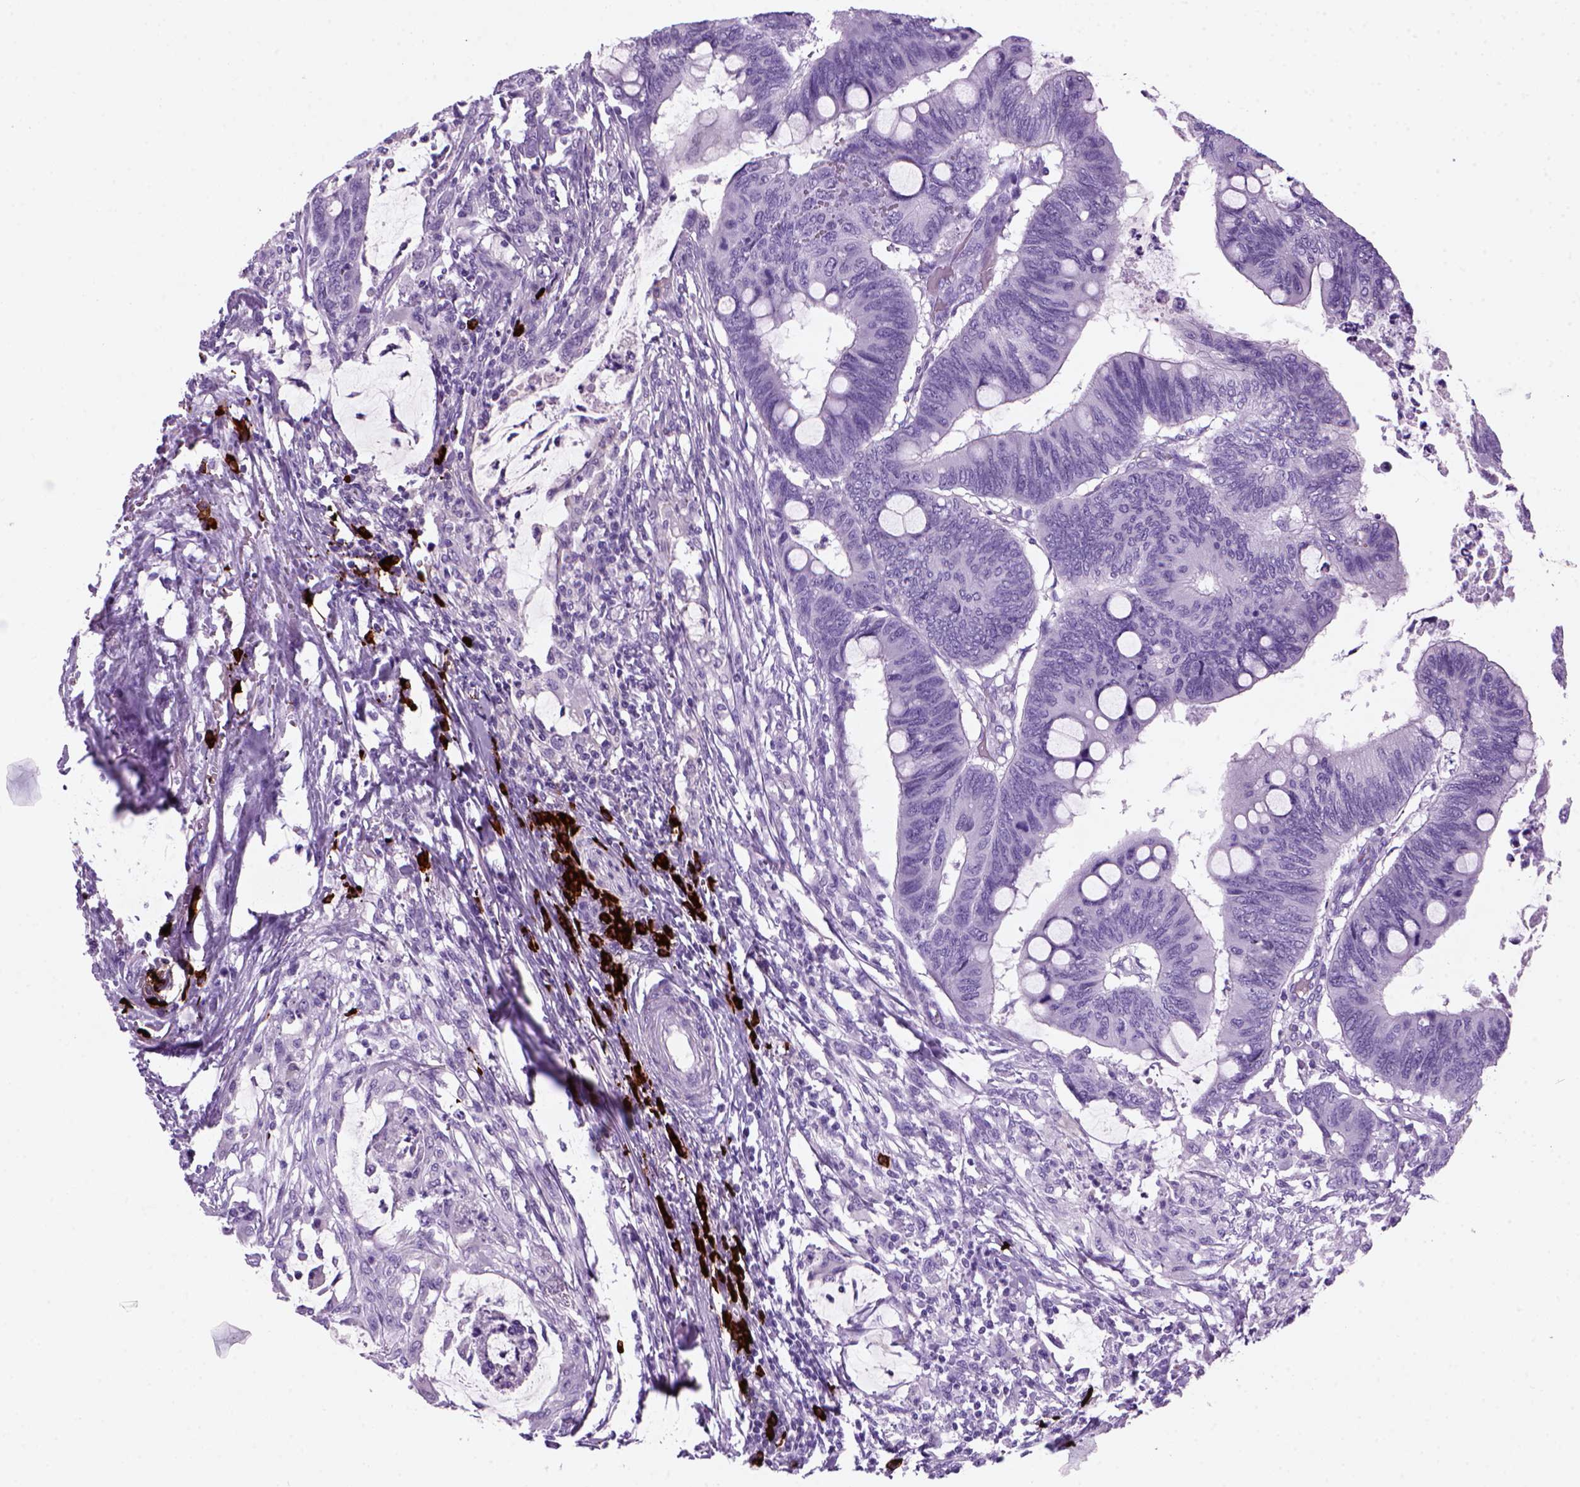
{"staining": {"intensity": "negative", "quantity": "none", "location": "none"}, "tissue": "colorectal cancer", "cell_type": "Tumor cells", "image_type": "cancer", "snomed": [{"axis": "morphology", "description": "Normal tissue, NOS"}, {"axis": "morphology", "description": "Adenocarcinoma, NOS"}, {"axis": "topography", "description": "Rectum"}, {"axis": "topography", "description": "Peripheral nerve tissue"}], "caption": "Protein analysis of adenocarcinoma (colorectal) demonstrates no significant staining in tumor cells. Brightfield microscopy of immunohistochemistry (IHC) stained with DAB (brown) and hematoxylin (blue), captured at high magnification.", "gene": "MZB1", "patient": {"sex": "male", "age": 92}}